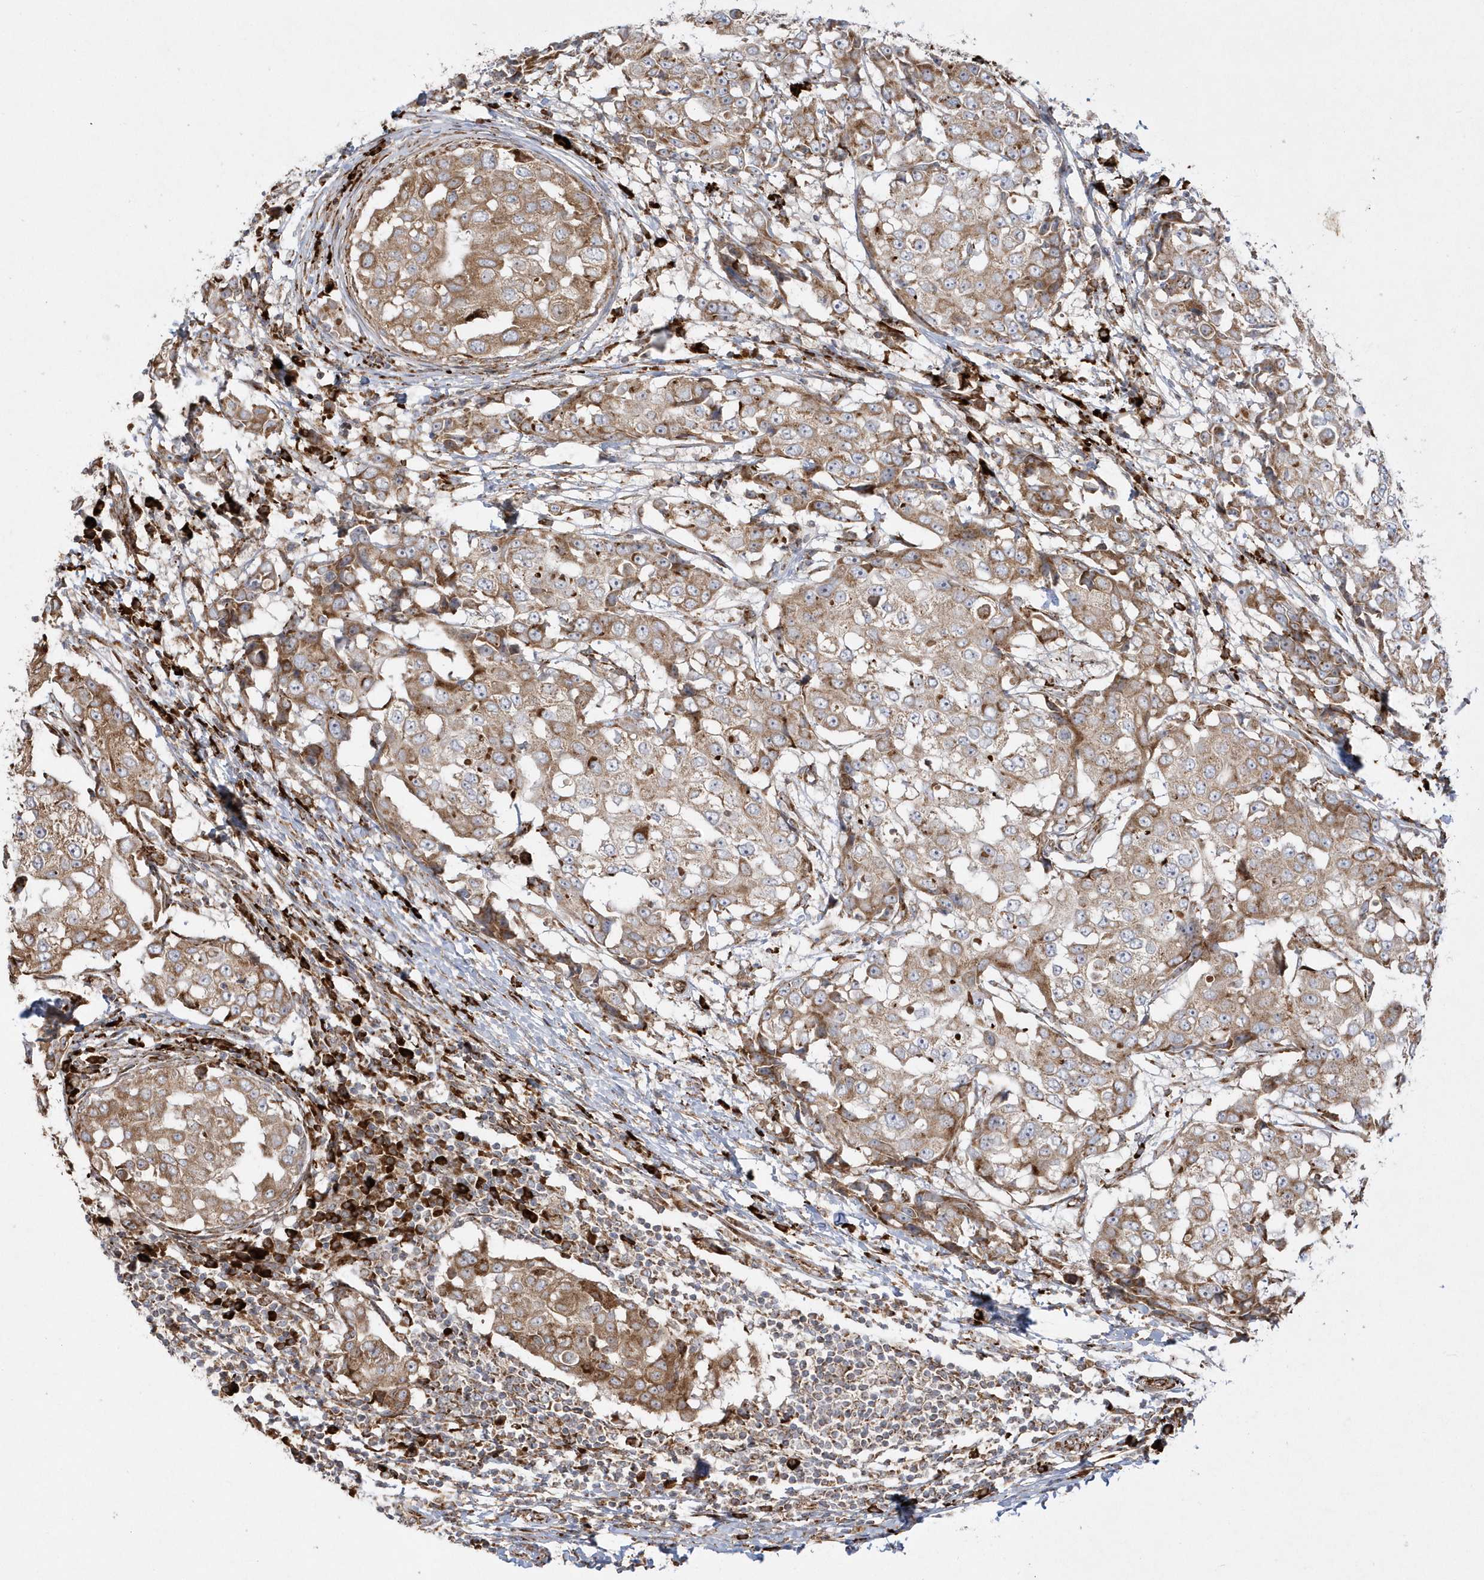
{"staining": {"intensity": "moderate", "quantity": ">75%", "location": "cytoplasmic/membranous"}, "tissue": "breast cancer", "cell_type": "Tumor cells", "image_type": "cancer", "snomed": [{"axis": "morphology", "description": "Duct carcinoma"}, {"axis": "topography", "description": "Breast"}], "caption": "This is an image of IHC staining of breast cancer, which shows moderate expression in the cytoplasmic/membranous of tumor cells.", "gene": "SH3BP2", "patient": {"sex": "female", "age": 27}}